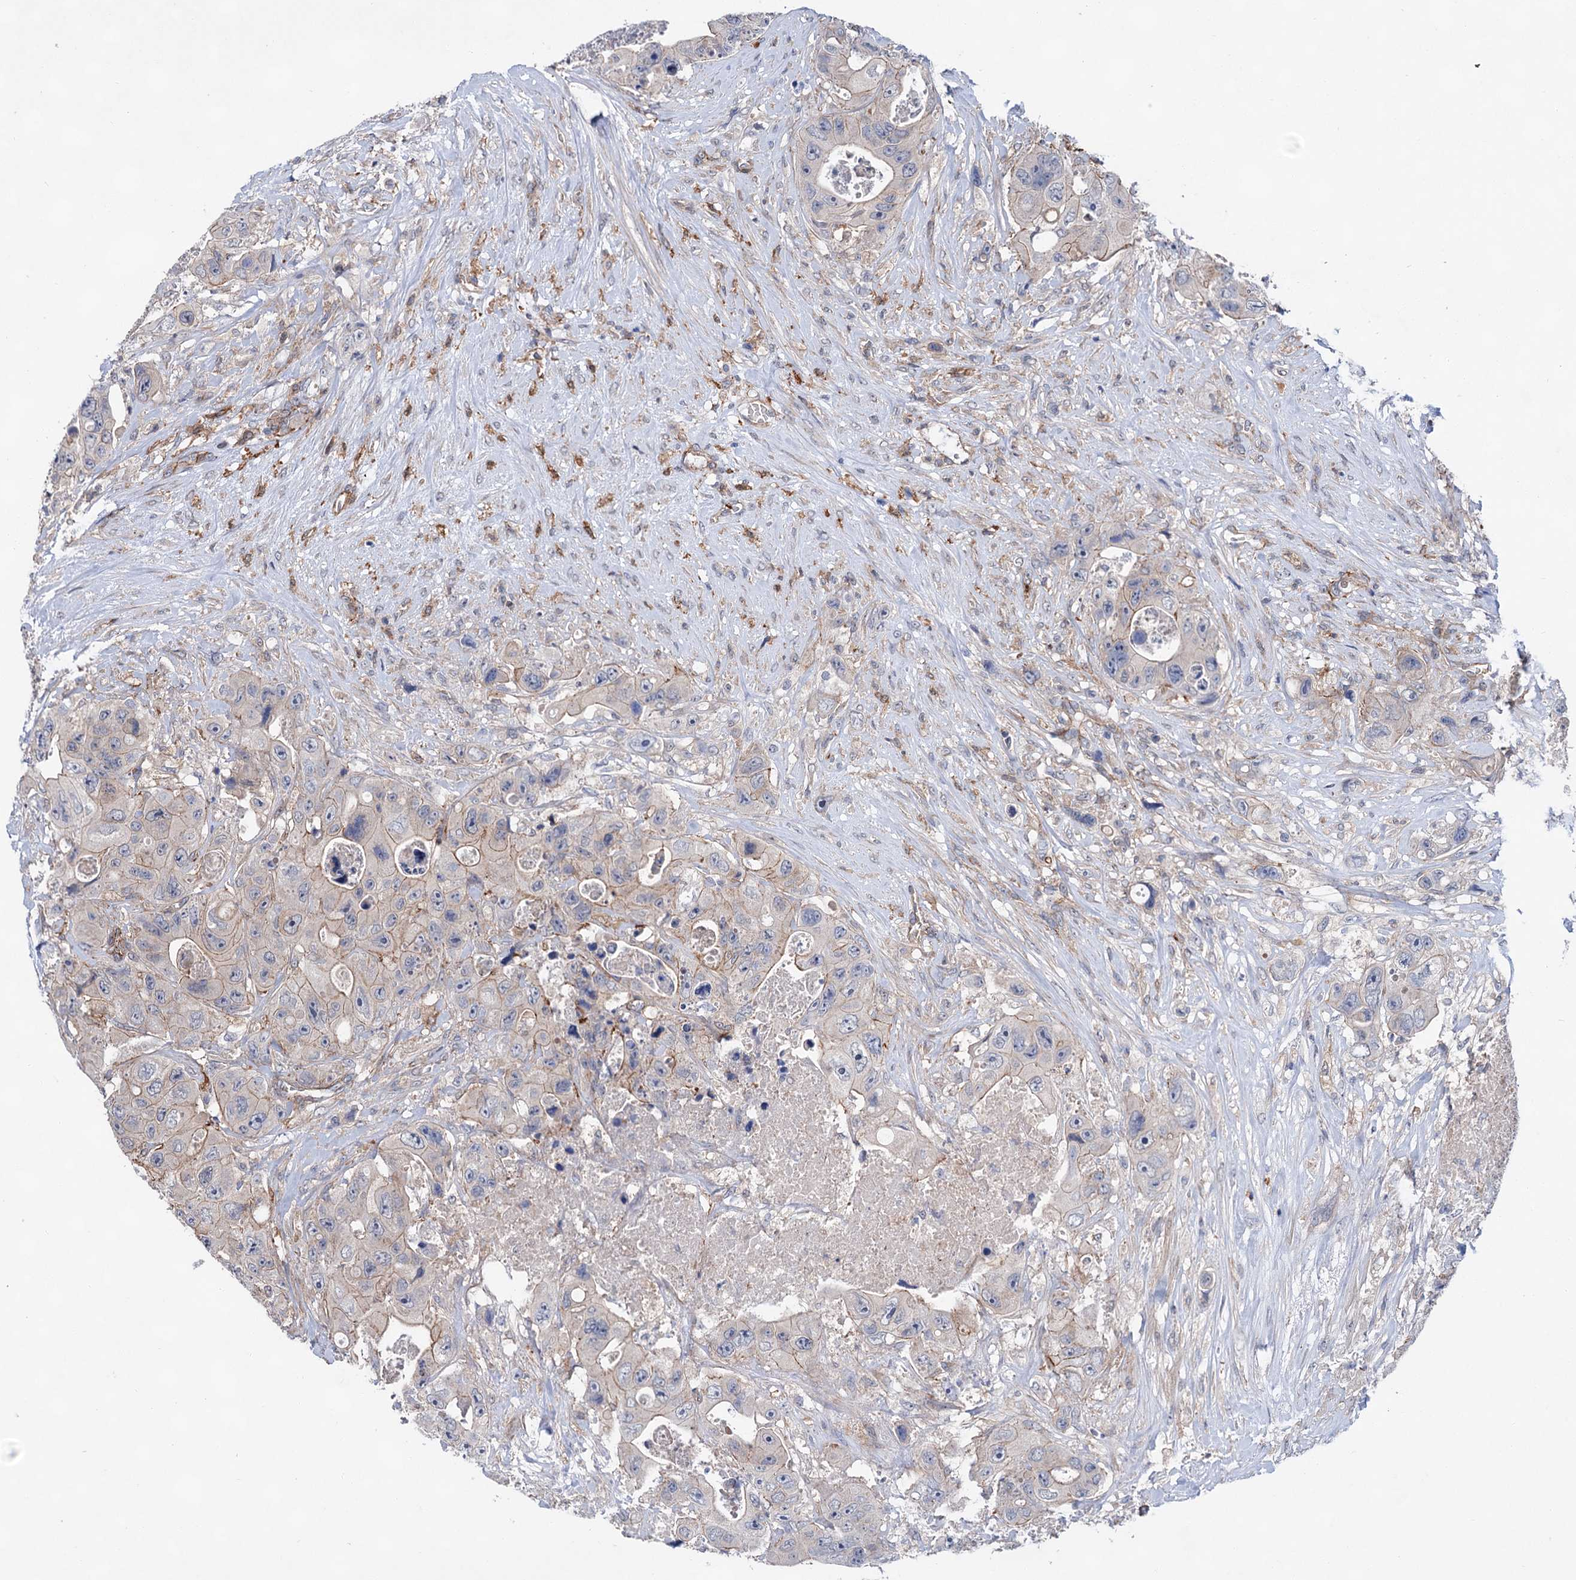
{"staining": {"intensity": "moderate", "quantity": "<25%", "location": "cytoplasmic/membranous"}, "tissue": "colorectal cancer", "cell_type": "Tumor cells", "image_type": "cancer", "snomed": [{"axis": "morphology", "description": "Adenocarcinoma, NOS"}, {"axis": "topography", "description": "Colon"}], "caption": "Immunohistochemical staining of human adenocarcinoma (colorectal) reveals moderate cytoplasmic/membranous protein positivity in approximately <25% of tumor cells. Ihc stains the protein of interest in brown and the nuclei are stained blue.", "gene": "TMTC3", "patient": {"sex": "female", "age": 46}}